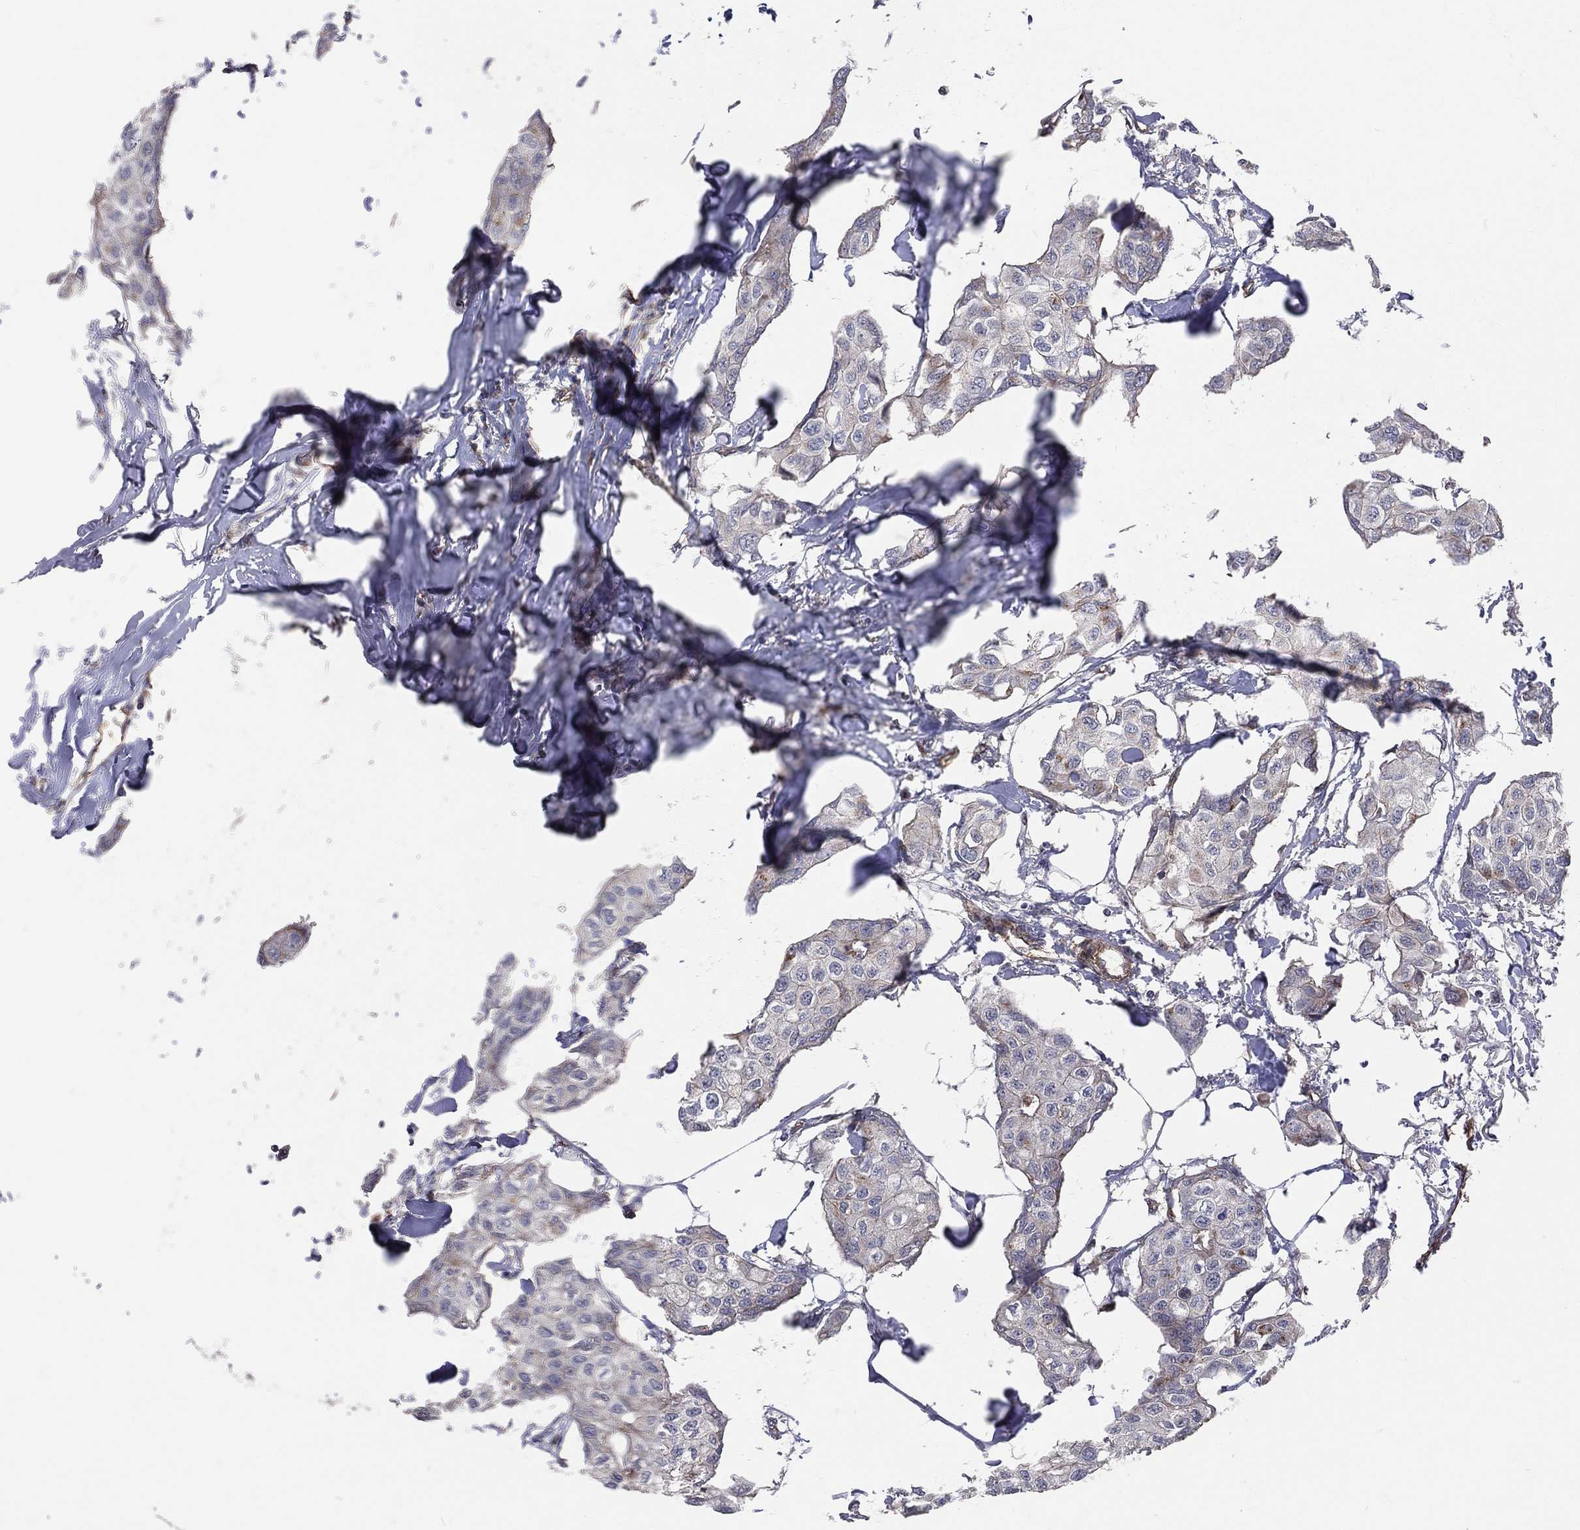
{"staining": {"intensity": "negative", "quantity": "none", "location": "none"}, "tissue": "breast cancer", "cell_type": "Tumor cells", "image_type": "cancer", "snomed": [{"axis": "morphology", "description": "Duct carcinoma"}, {"axis": "topography", "description": "Breast"}], "caption": "Immunohistochemical staining of intraductal carcinoma (breast) displays no significant staining in tumor cells.", "gene": "ENTPD1", "patient": {"sex": "female", "age": 80}}